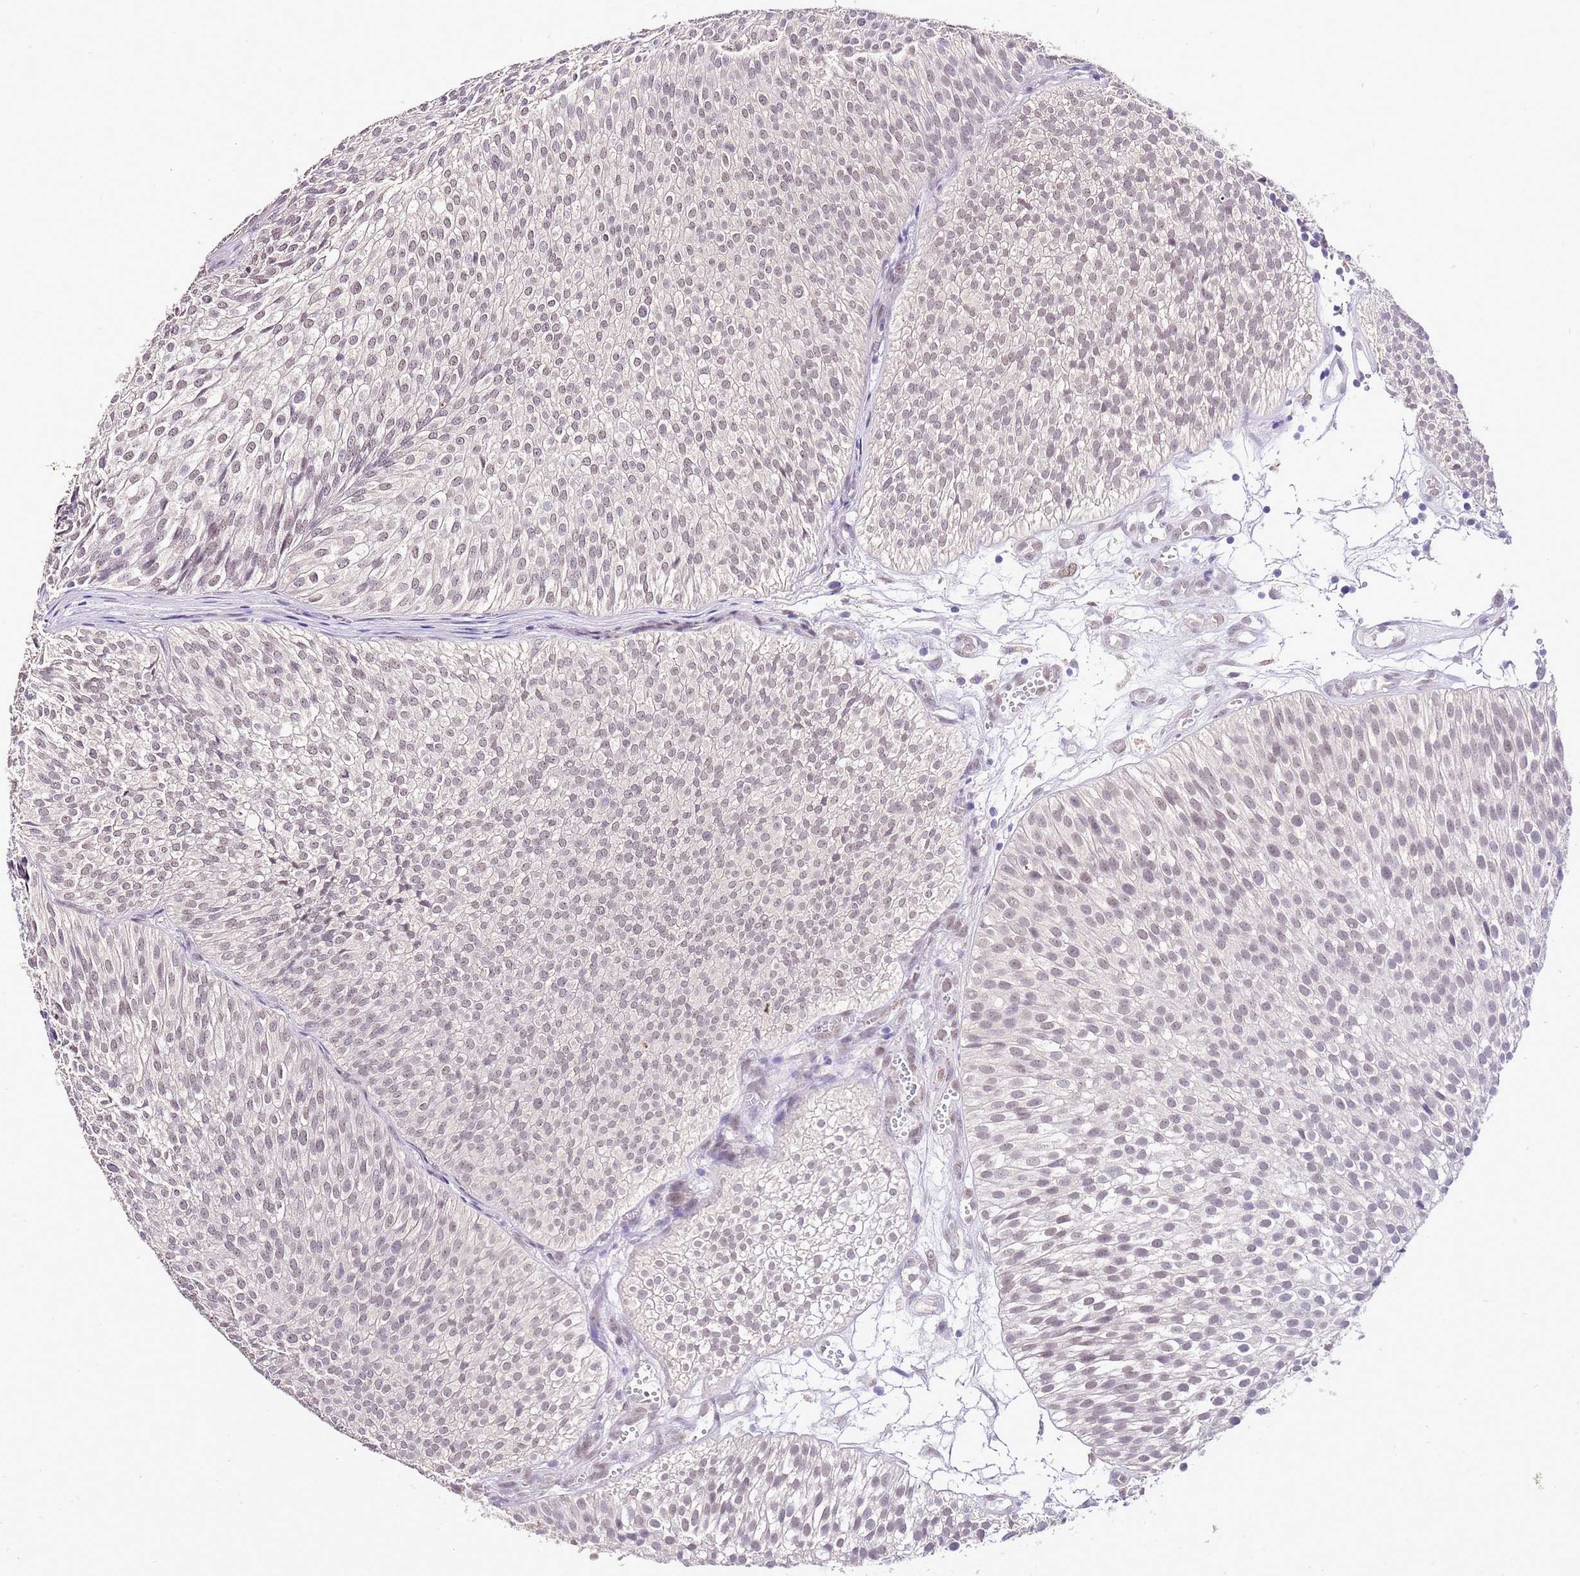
{"staining": {"intensity": "weak", "quantity": ">75%", "location": "nuclear"}, "tissue": "urothelial cancer", "cell_type": "Tumor cells", "image_type": "cancer", "snomed": [{"axis": "morphology", "description": "Urothelial carcinoma, Low grade"}, {"axis": "topography", "description": "Urinary bladder"}], "caption": "Weak nuclear protein expression is seen in approximately >75% of tumor cells in urothelial cancer.", "gene": "IZUMO4", "patient": {"sex": "male", "age": 91}}